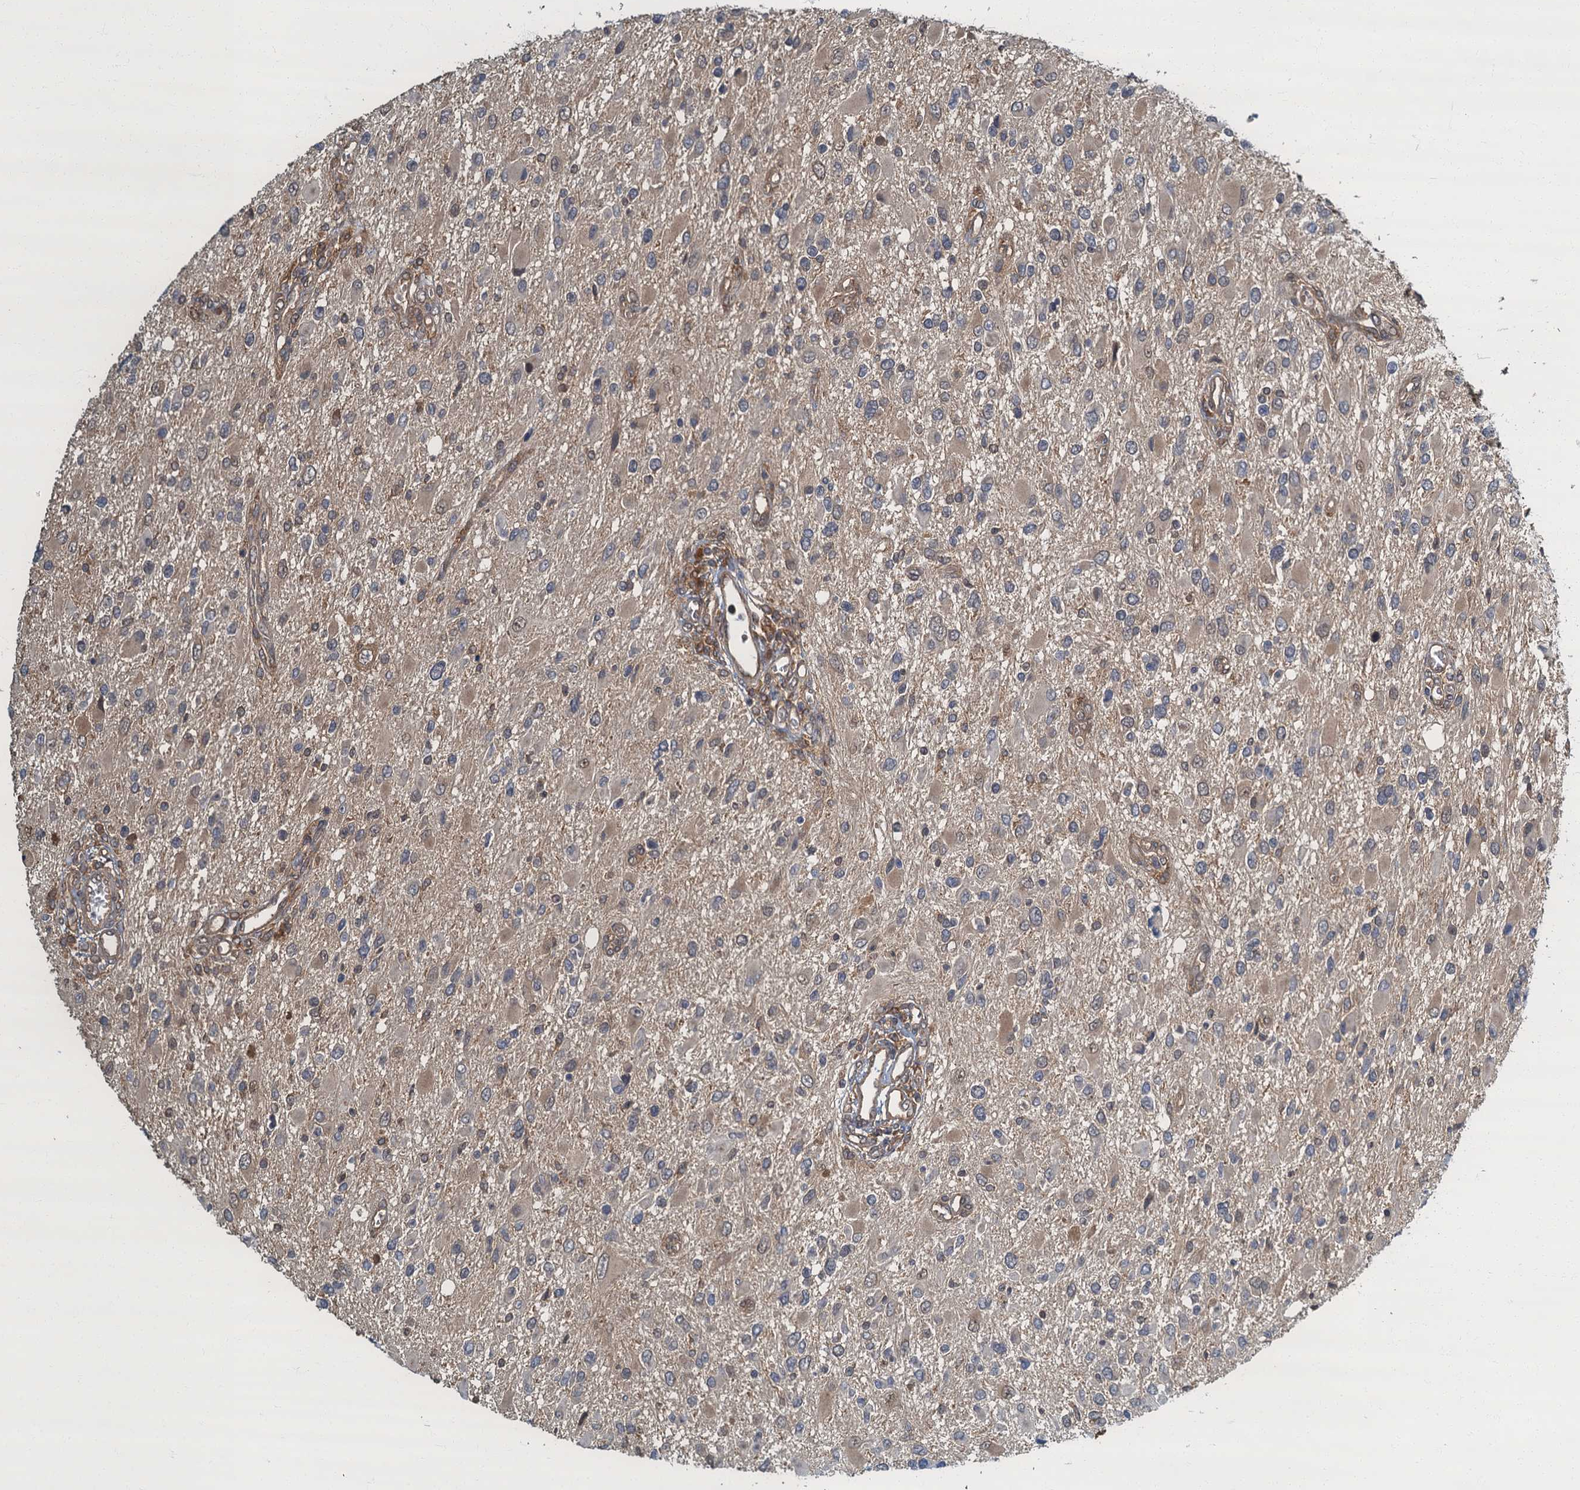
{"staining": {"intensity": "weak", "quantity": "<25%", "location": "cytoplasmic/membranous"}, "tissue": "glioma", "cell_type": "Tumor cells", "image_type": "cancer", "snomed": [{"axis": "morphology", "description": "Glioma, malignant, High grade"}, {"axis": "topography", "description": "Brain"}], "caption": "The image demonstrates no significant expression in tumor cells of malignant glioma (high-grade). Brightfield microscopy of immunohistochemistry (IHC) stained with DAB (3,3'-diaminobenzidine) (brown) and hematoxylin (blue), captured at high magnification.", "gene": "TBCK", "patient": {"sex": "male", "age": 53}}